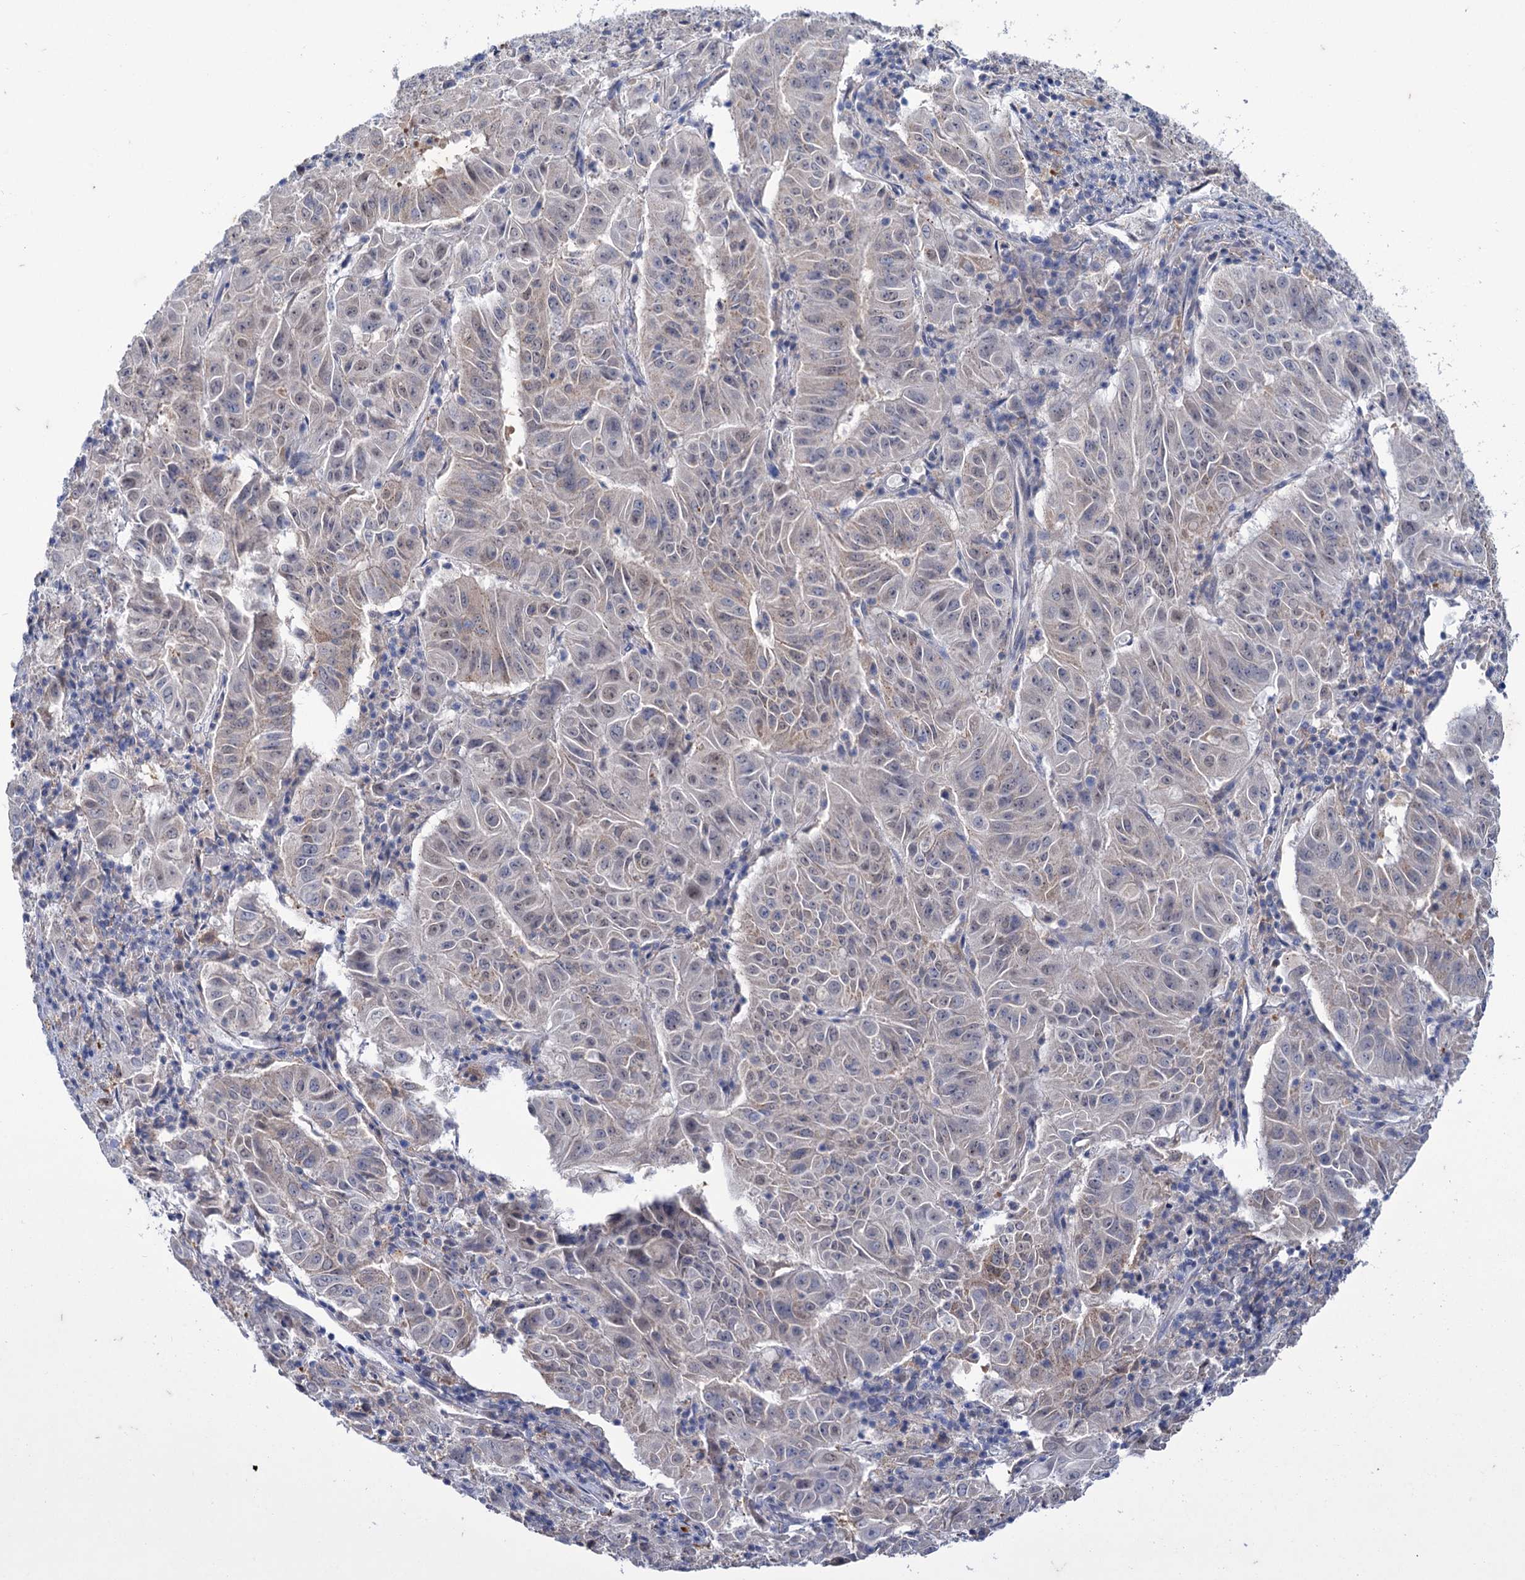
{"staining": {"intensity": "weak", "quantity": "25%-75%", "location": "cytoplasmic/membranous,nuclear"}, "tissue": "pancreatic cancer", "cell_type": "Tumor cells", "image_type": "cancer", "snomed": [{"axis": "morphology", "description": "Adenocarcinoma, NOS"}, {"axis": "topography", "description": "Pancreas"}], "caption": "Immunohistochemical staining of human pancreatic cancer shows low levels of weak cytoplasmic/membranous and nuclear staining in approximately 25%-75% of tumor cells.", "gene": "MID1IP1", "patient": {"sex": "male", "age": 63}}